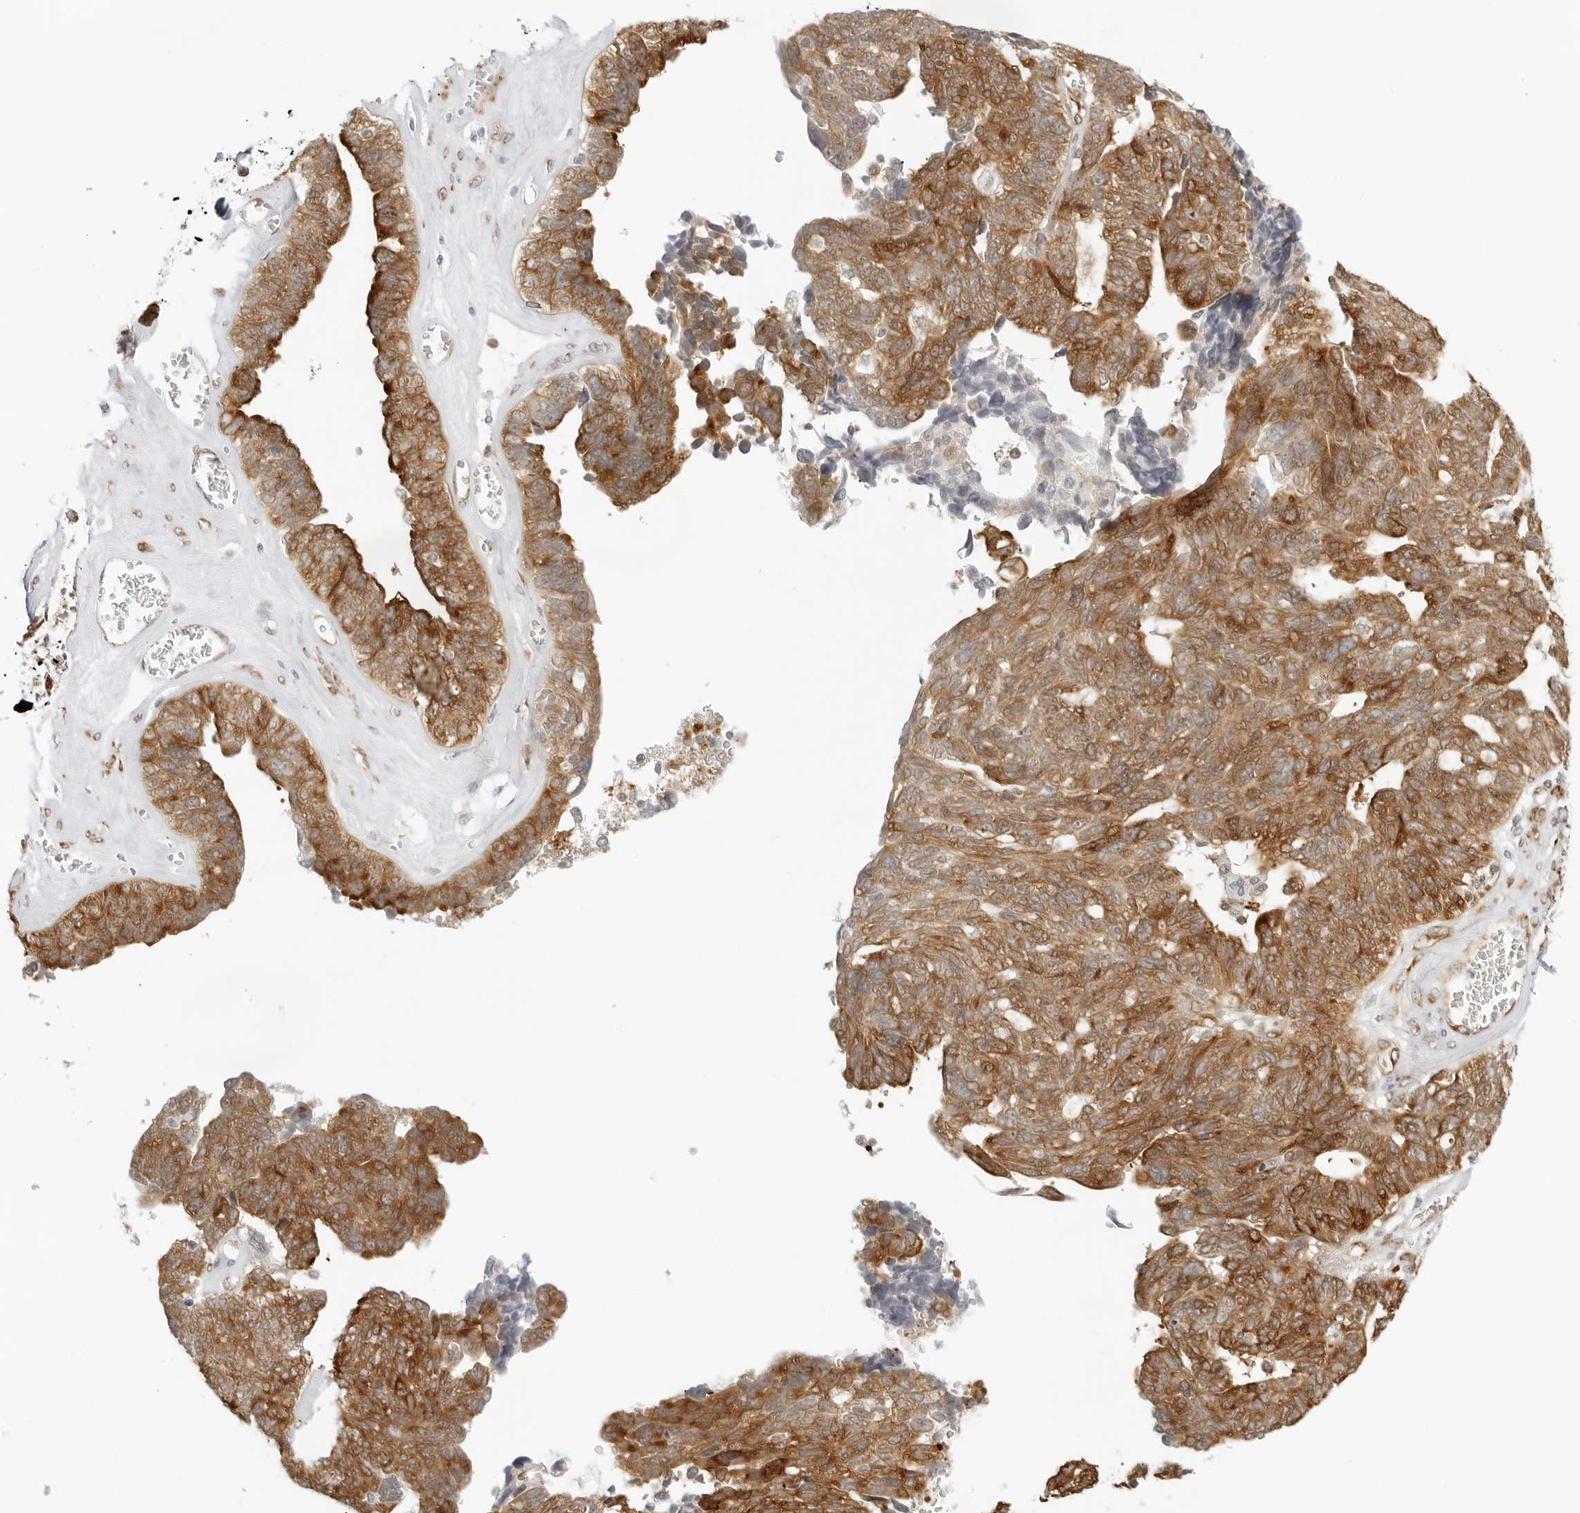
{"staining": {"intensity": "strong", "quantity": ">75%", "location": "cytoplasmic/membranous"}, "tissue": "ovarian cancer", "cell_type": "Tumor cells", "image_type": "cancer", "snomed": [{"axis": "morphology", "description": "Cystadenocarcinoma, serous, NOS"}, {"axis": "topography", "description": "Ovary"}], "caption": "A brown stain shows strong cytoplasmic/membranous staining of a protein in ovarian cancer (serous cystadenocarcinoma) tumor cells.", "gene": "EIF4G1", "patient": {"sex": "female", "age": 79}}